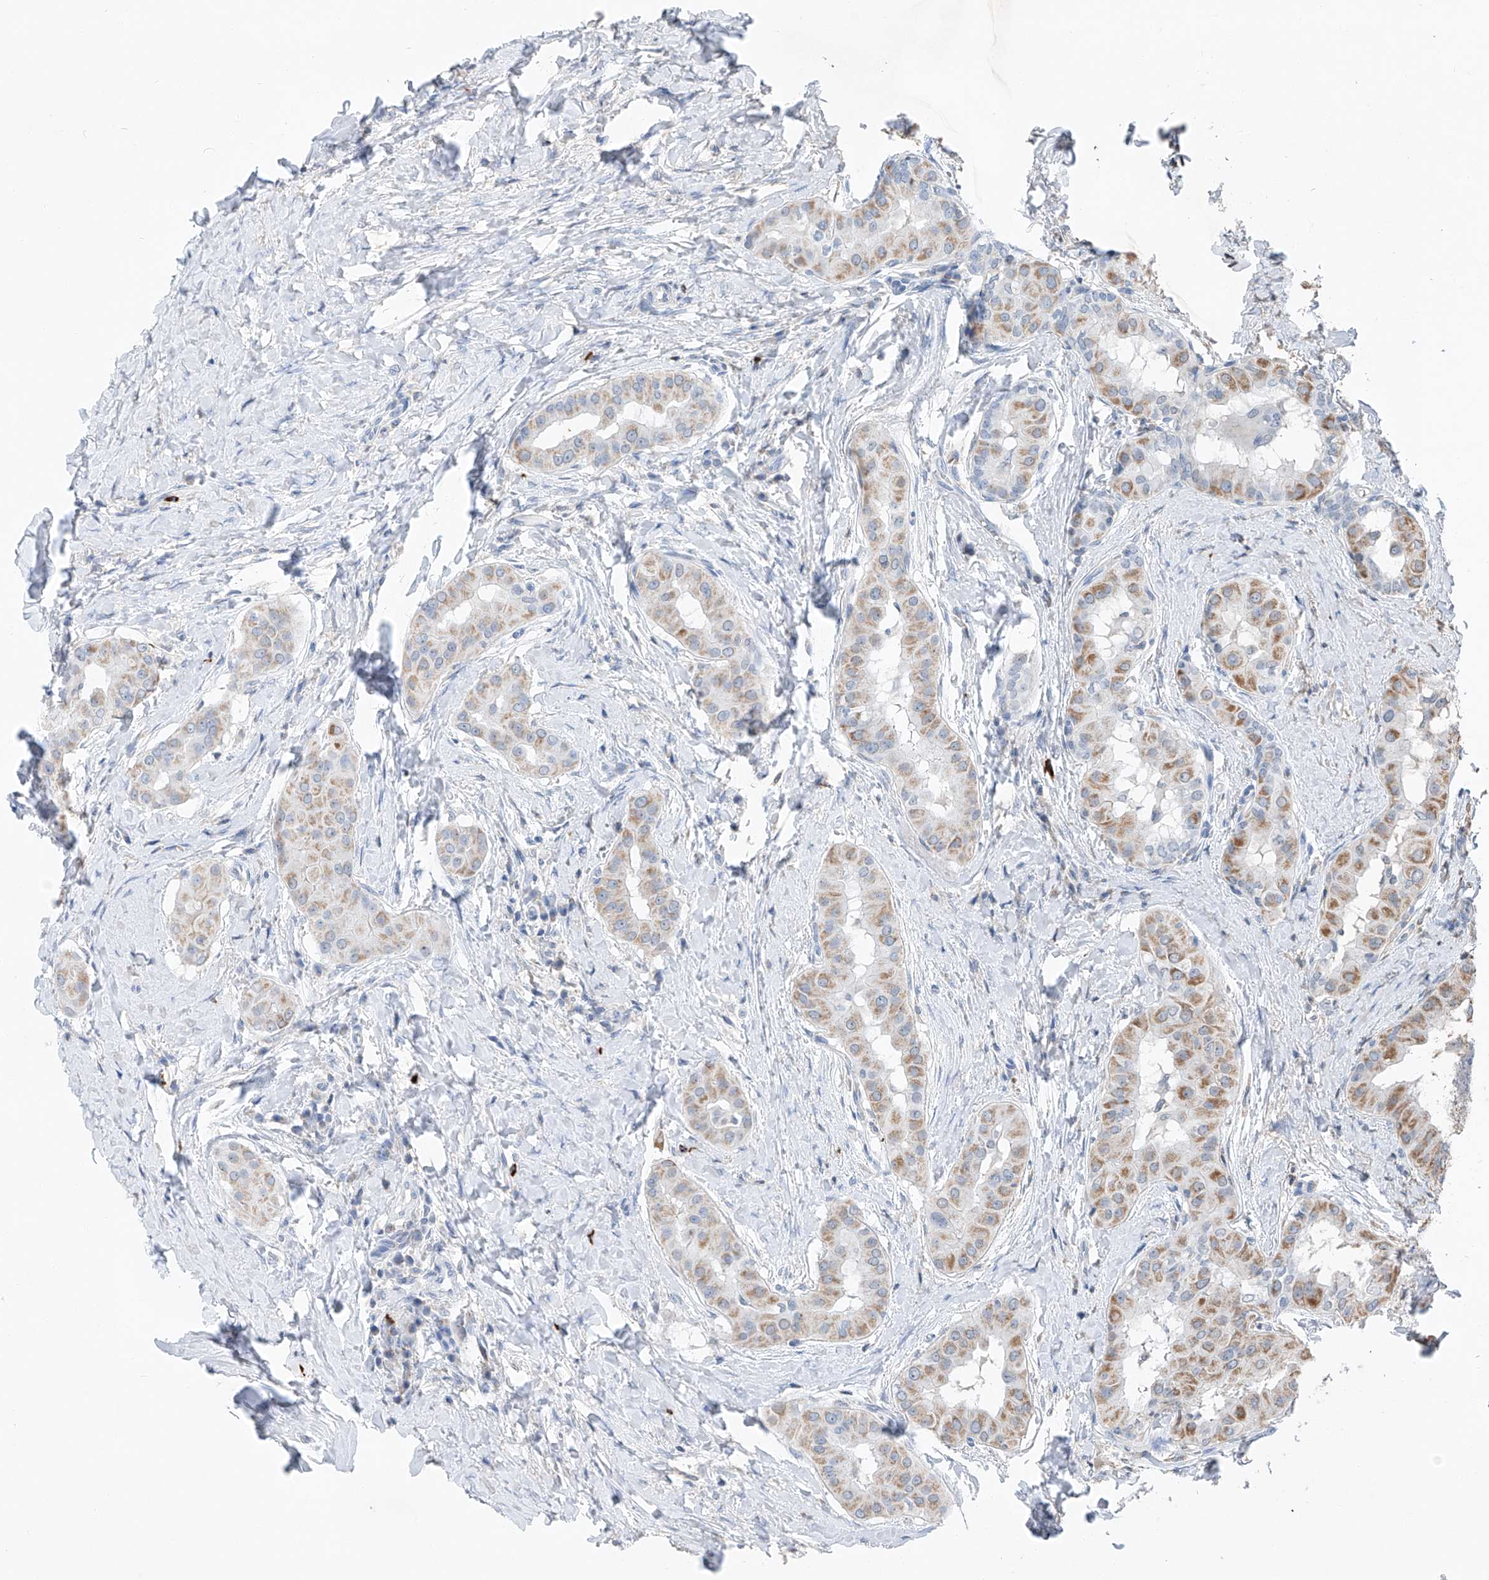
{"staining": {"intensity": "moderate", "quantity": ">75%", "location": "cytoplasmic/membranous"}, "tissue": "thyroid cancer", "cell_type": "Tumor cells", "image_type": "cancer", "snomed": [{"axis": "morphology", "description": "Papillary adenocarcinoma, NOS"}, {"axis": "topography", "description": "Thyroid gland"}], "caption": "Thyroid cancer stained with a brown dye displays moderate cytoplasmic/membranous positive expression in approximately >75% of tumor cells.", "gene": "KLF15", "patient": {"sex": "male", "age": 33}}